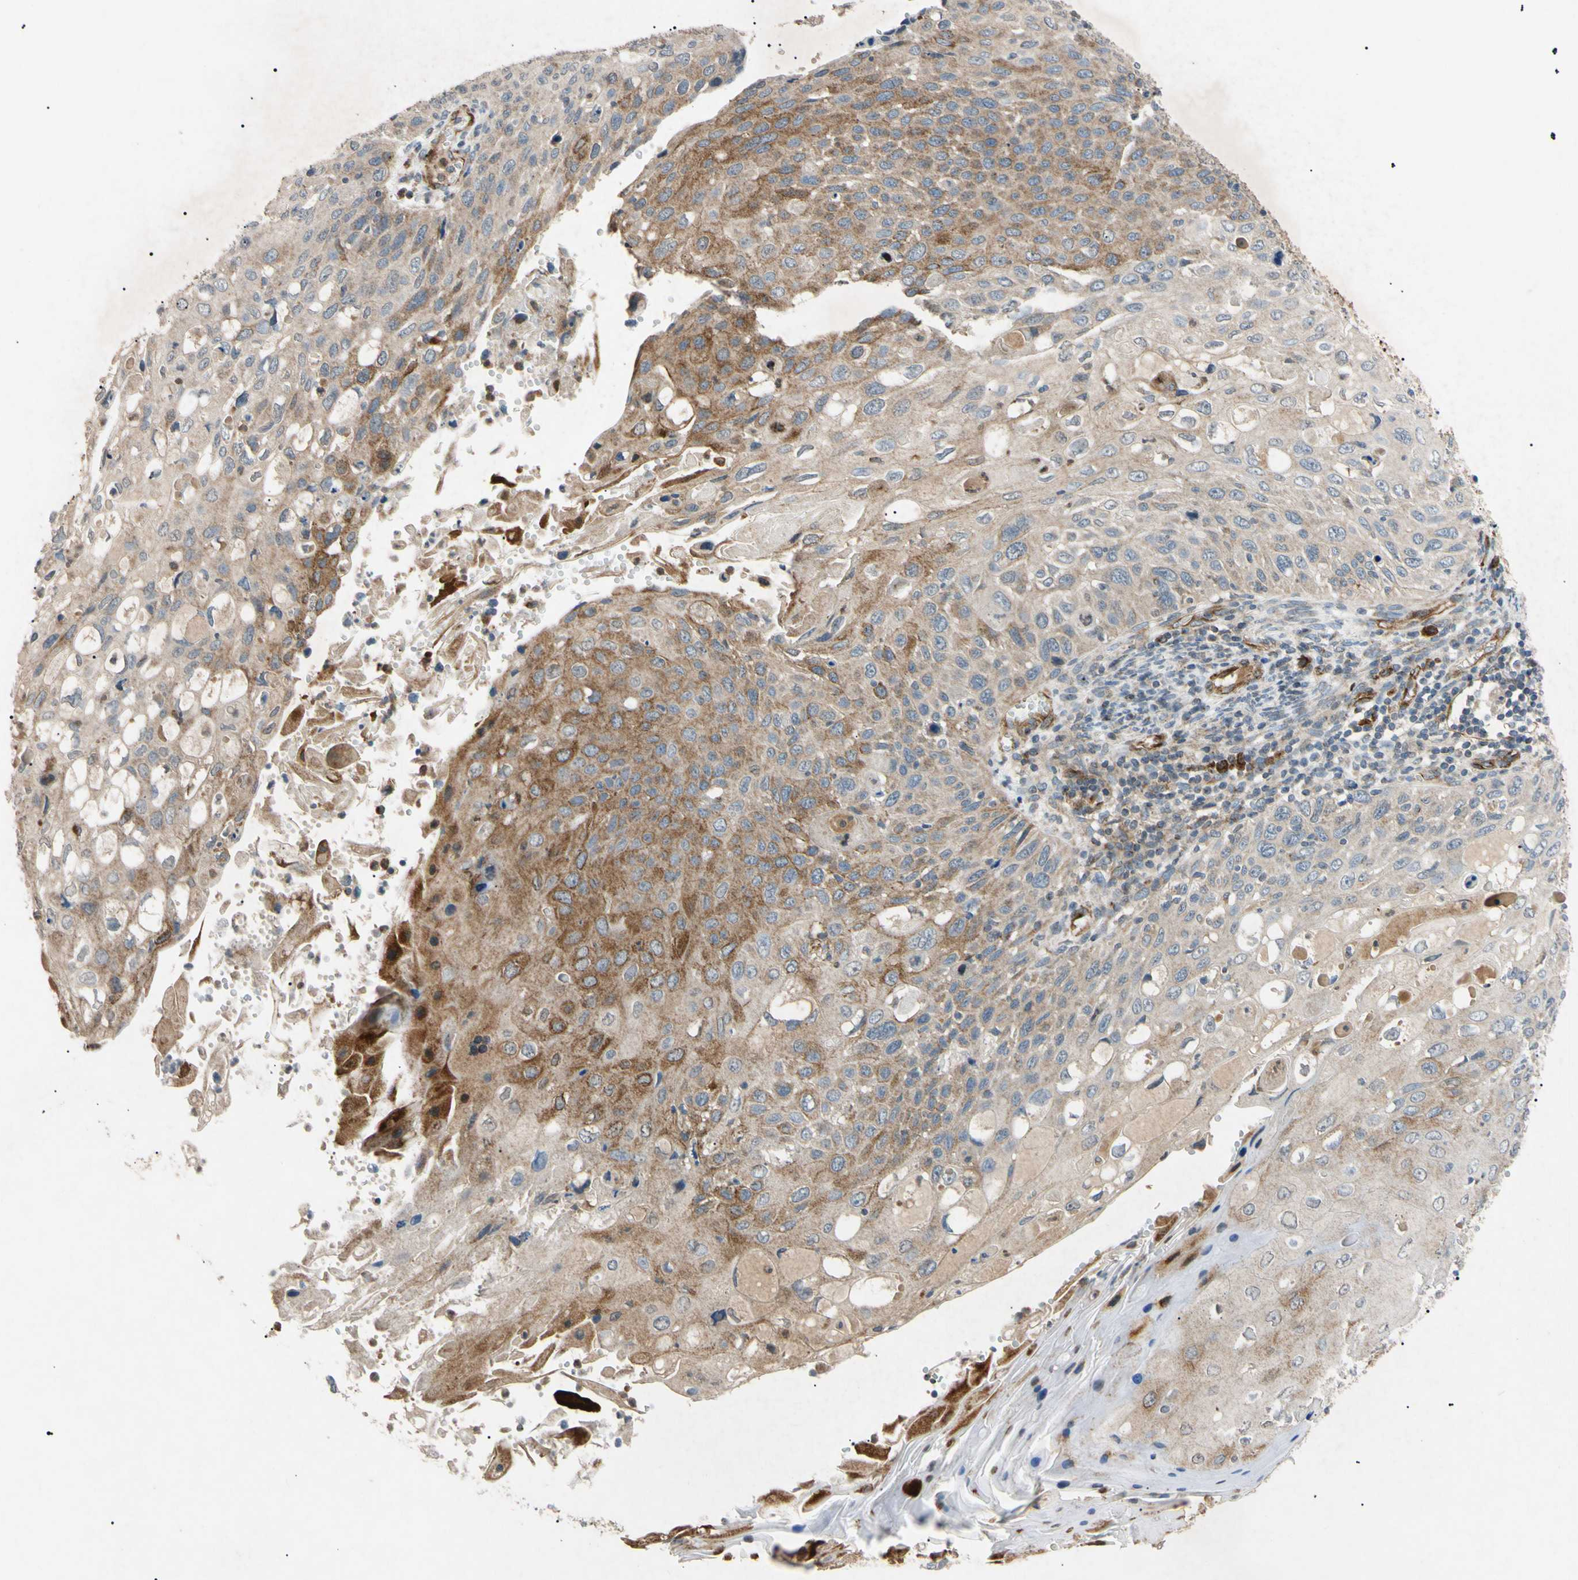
{"staining": {"intensity": "moderate", "quantity": "<25%", "location": "cytoplasmic/membranous"}, "tissue": "cervical cancer", "cell_type": "Tumor cells", "image_type": "cancer", "snomed": [{"axis": "morphology", "description": "Squamous cell carcinoma, NOS"}, {"axis": "topography", "description": "Cervix"}], "caption": "Immunohistochemistry photomicrograph of human cervical cancer (squamous cell carcinoma) stained for a protein (brown), which demonstrates low levels of moderate cytoplasmic/membranous staining in about <25% of tumor cells.", "gene": "TUBB4A", "patient": {"sex": "female", "age": 70}}